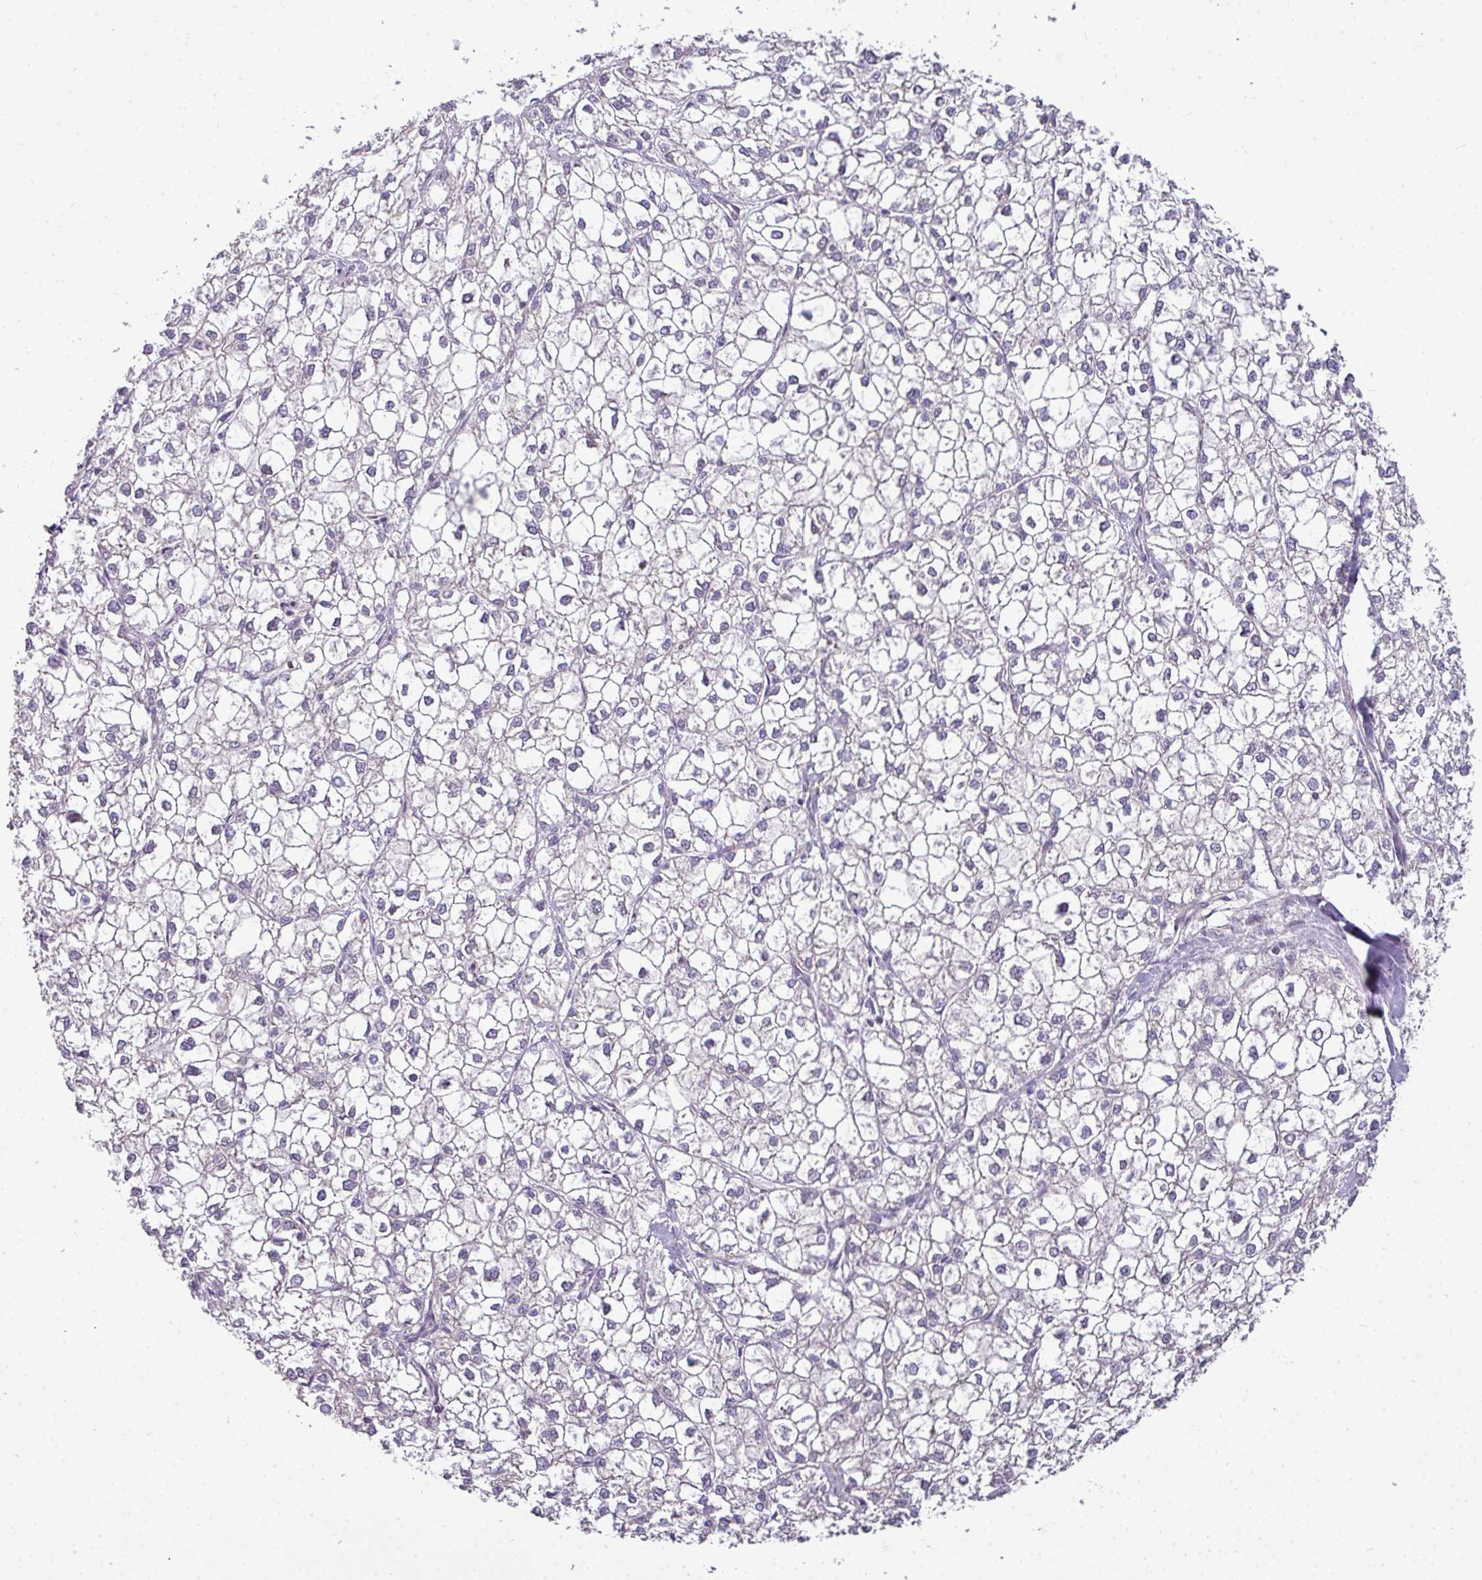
{"staining": {"intensity": "negative", "quantity": "none", "location": "none"}, "tissue": "liver cancer", "cell_type": "Tumor cells", "image_type": "cancer", "snomed": [{"axis": "morphology", "description": "Carcinoma, Hepatocellular, NOS"}, {"axis": "topography", "description": "Liver"}], "caption": "Immunohistochemistry (IHC) of hepatocellular carcinoma (liver) exhibits no expression in tumor cells.", "gene": "STAT5A", "patient": {"sex": "female", "age": 43}}